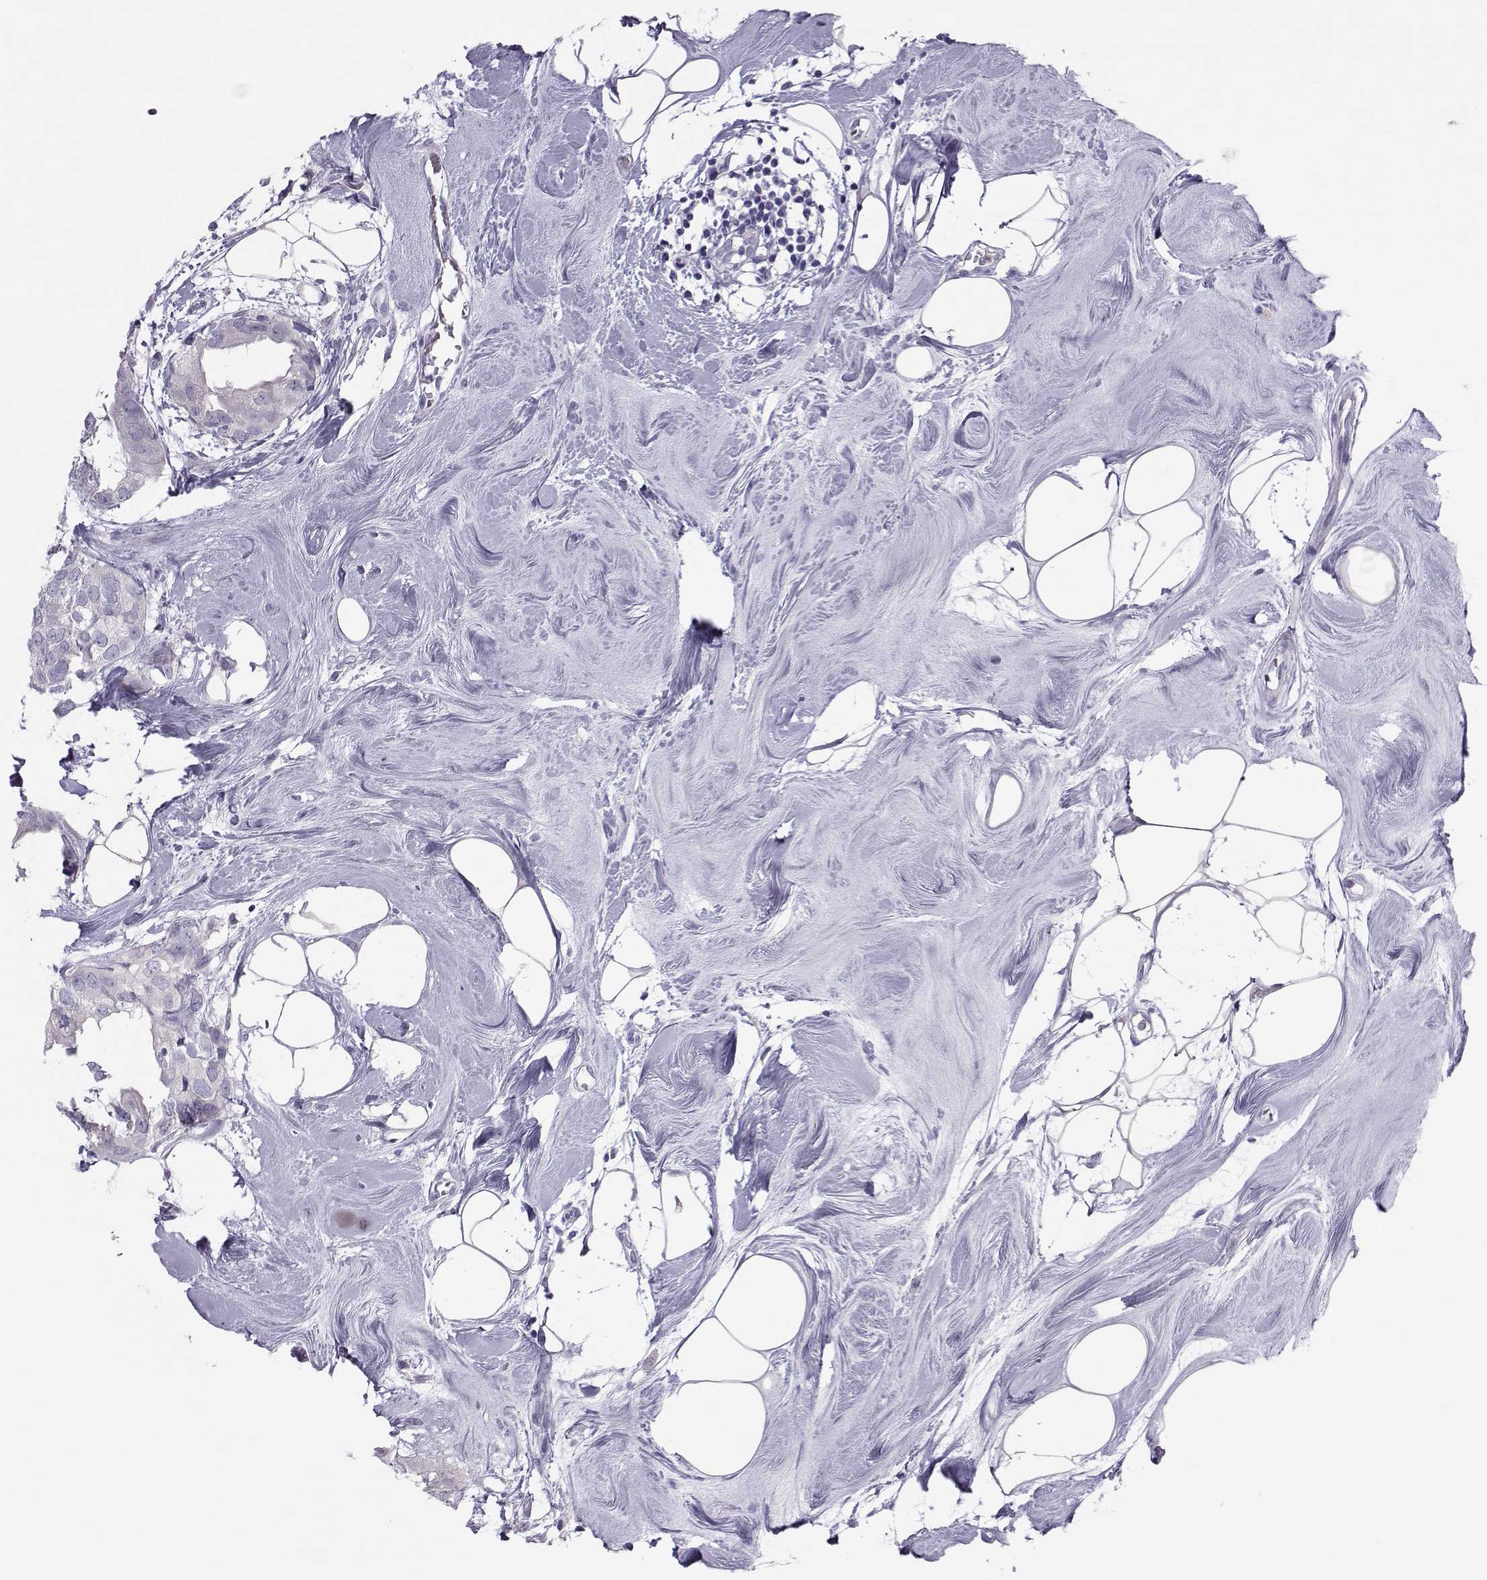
{"staining": {"intensity": "negative", "quantity": "none", "location": "none"}, "tissue": "breast cancer", "cell_type": "Tumor cells", "image_type": "cancer", "snomed": [{"axis": "morphology", "description": "Normal tissue, NOS"}, {"axis": "morphology", "description": "Duct carcinoma"}, {"axis": "topography", "description": "Breast"}], "caption": "The IHC histopathology image has no significant expression in tumor cells of breast cancer (infiltrating ductal carcinoma) tissue. (Brightfield microscopy of DAB immunohistochemistry at high magnification).", "gene": "TRPM7", "patient": {"sex": "female", "age": 40}}